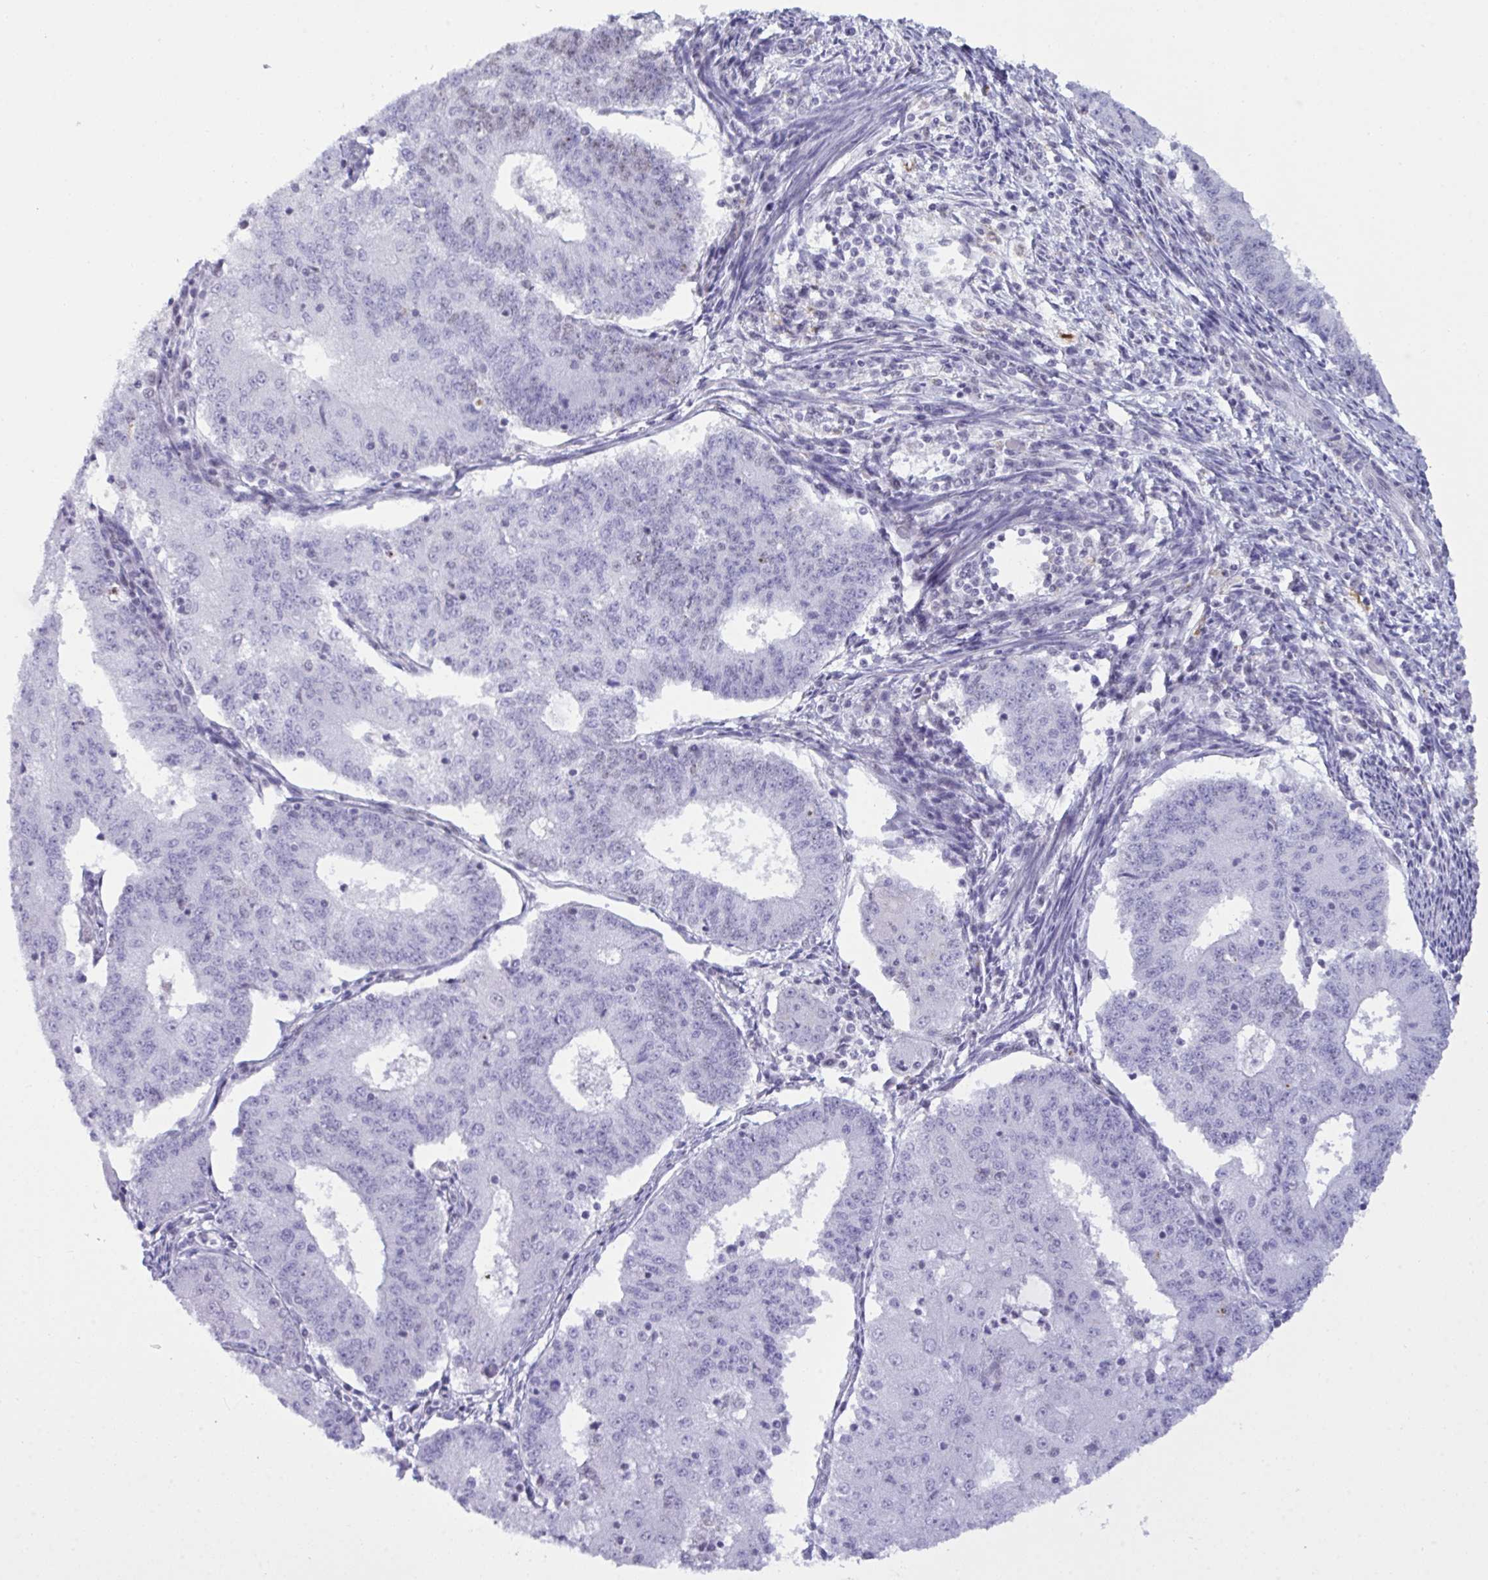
{"staining": {"intensity": "negative", "quantity": "none", "location": "none"}, "tissue": "endometrial cancer", "cell_type": "Tumor cells", "image_type": "cancer", "snomed": [{"axis": "morphology", "description": "Adenocarcinoma, NOS"}, {"axis": "topography", "description": "Endometrium"}], "caption": "The micrograph reveals no staining of tumor cells in endometrial cancer.", "gene": "ELN", "patient": {"sex": "female", "age": 56}}